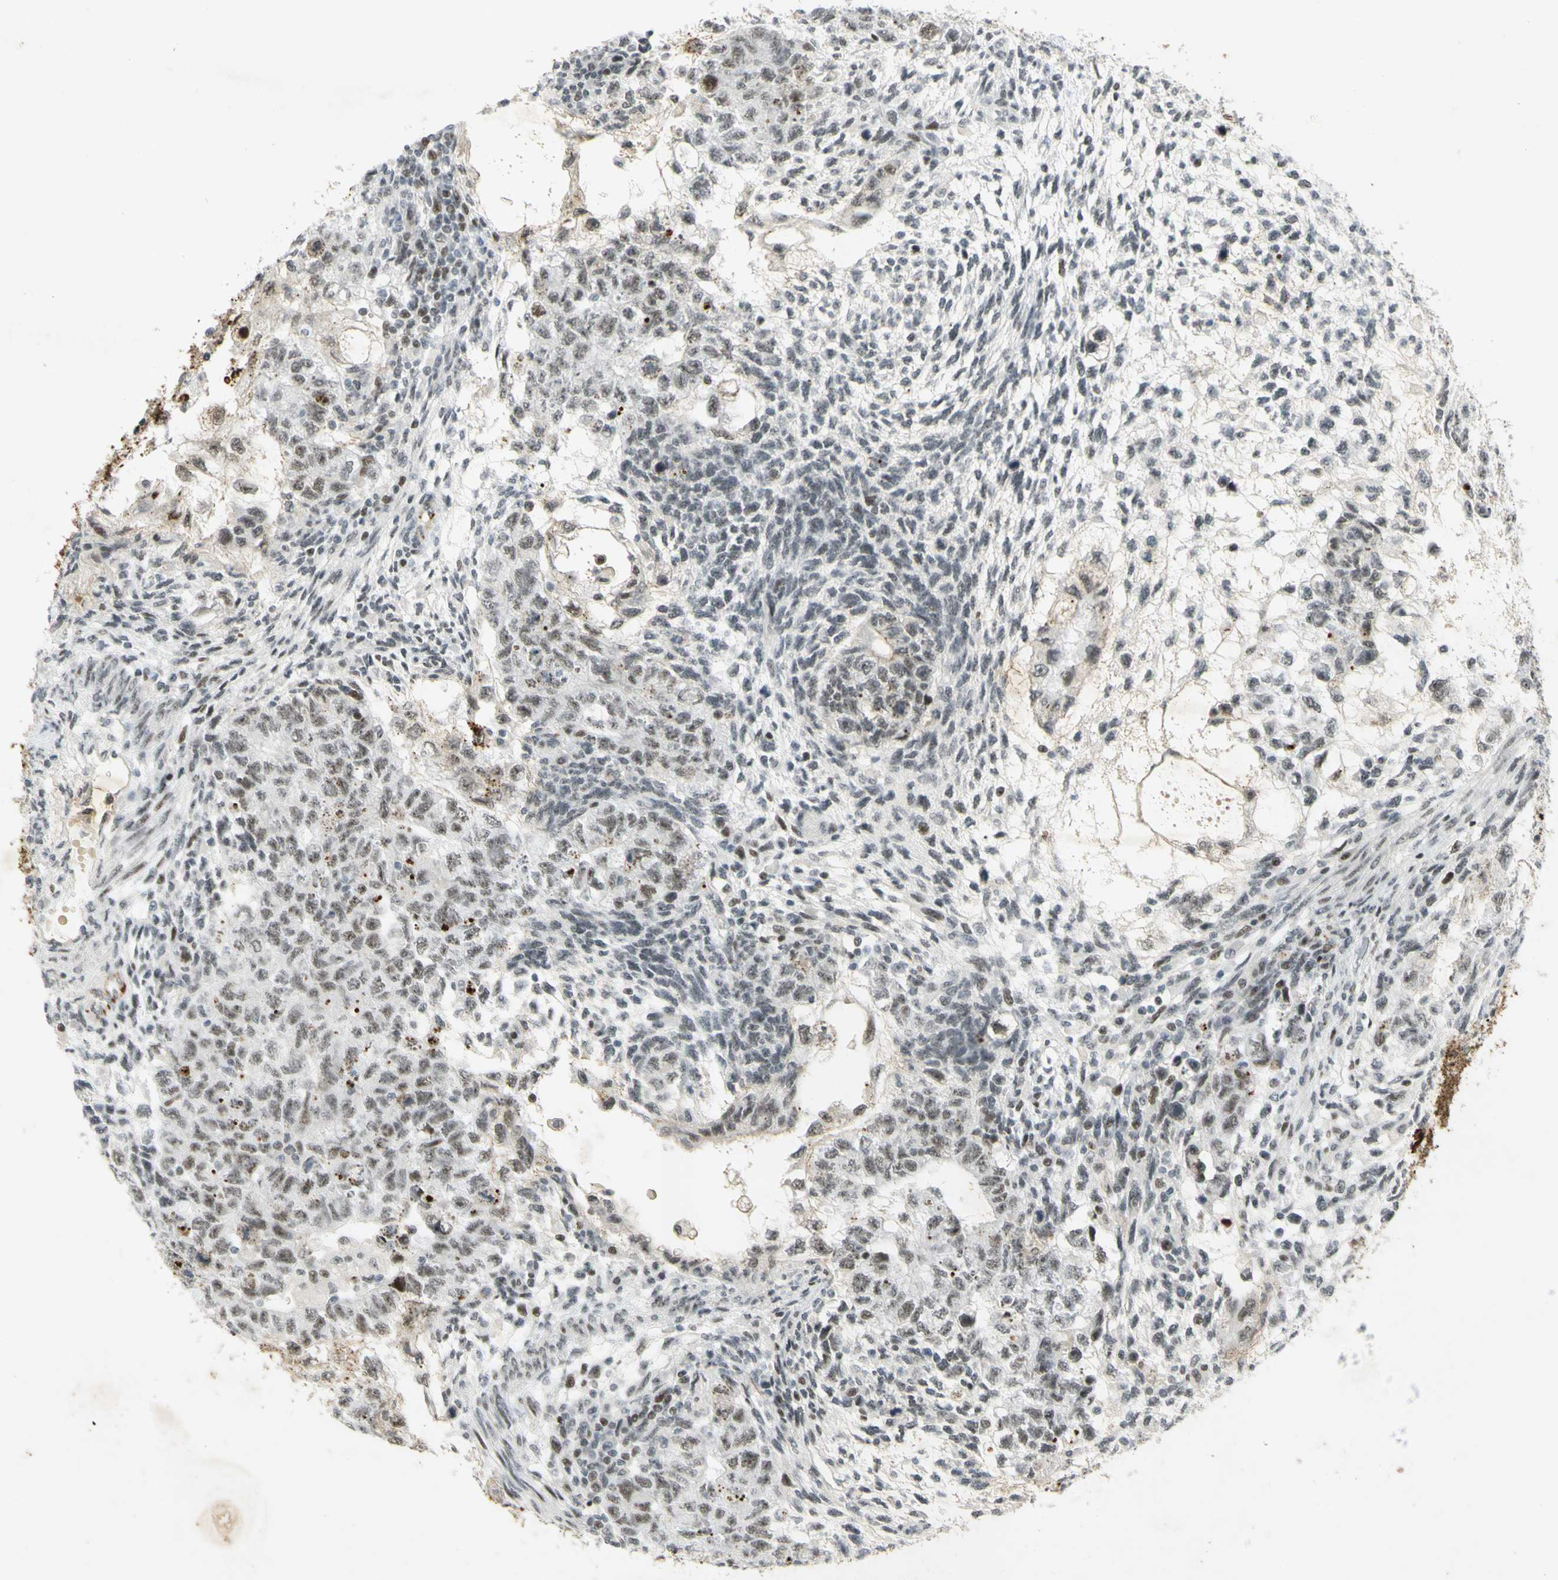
{"staining": {"intensity": "moderate", "quantity": ">75%", "location": "nuclear"}, "tissue": "testis cancer", "cell_type": "Tumor cells", "image_type": "cancer", "snomed": [{"axis": "morphology", "description": "Normal tissue, NOS"}, {"axis": "morphology", "description": "Carcinoma, Embryonal, NOS"}, {"axis": "topography", "description": "Testis"}], "caption": "Testis embryonal carcinoma tissue reveals moderate nuclear positivity in about >75% of tumor cells", "gene": "IRF1", "patient": {"sex": "male", "age": 36}}